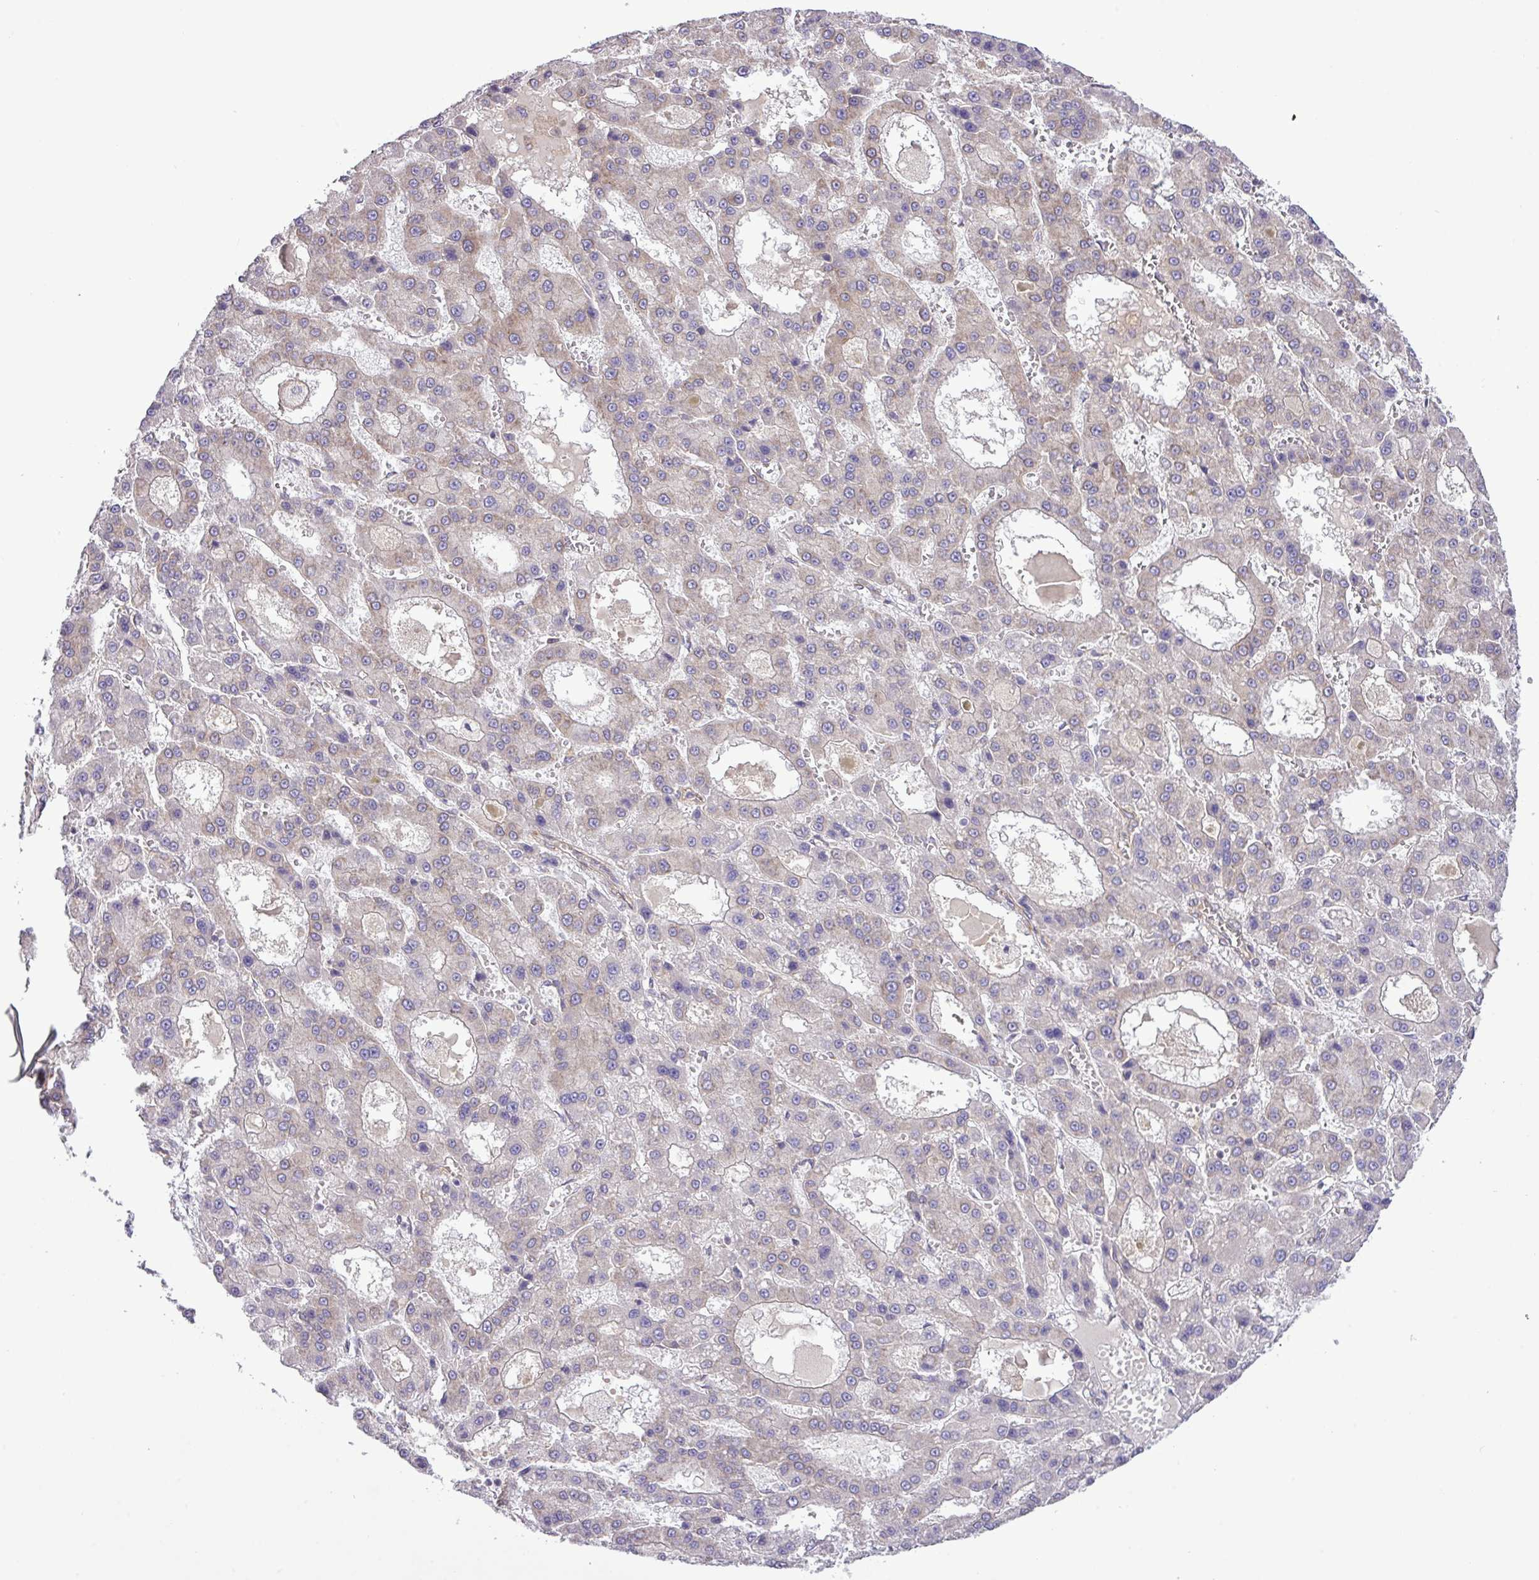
{"staining": {"intensity": "negative", "quantity": "none", "location": "none"}, "tissue": "liver cancer", "cell_type": "Tumor cells", "image_type": "cancer", "snomed": [{"axis": "morphology", "description": "Carcinoma, Hepatocellular, NOS"}, {"axis": "topography", "description": "Liver"}], "caption": "Histopathology image shows no protein expression in tumor cells of liver hepatocellular carcinoma tissue.", "gene": "FAM222B", "patient": {"sex": "male", "age": 70}}